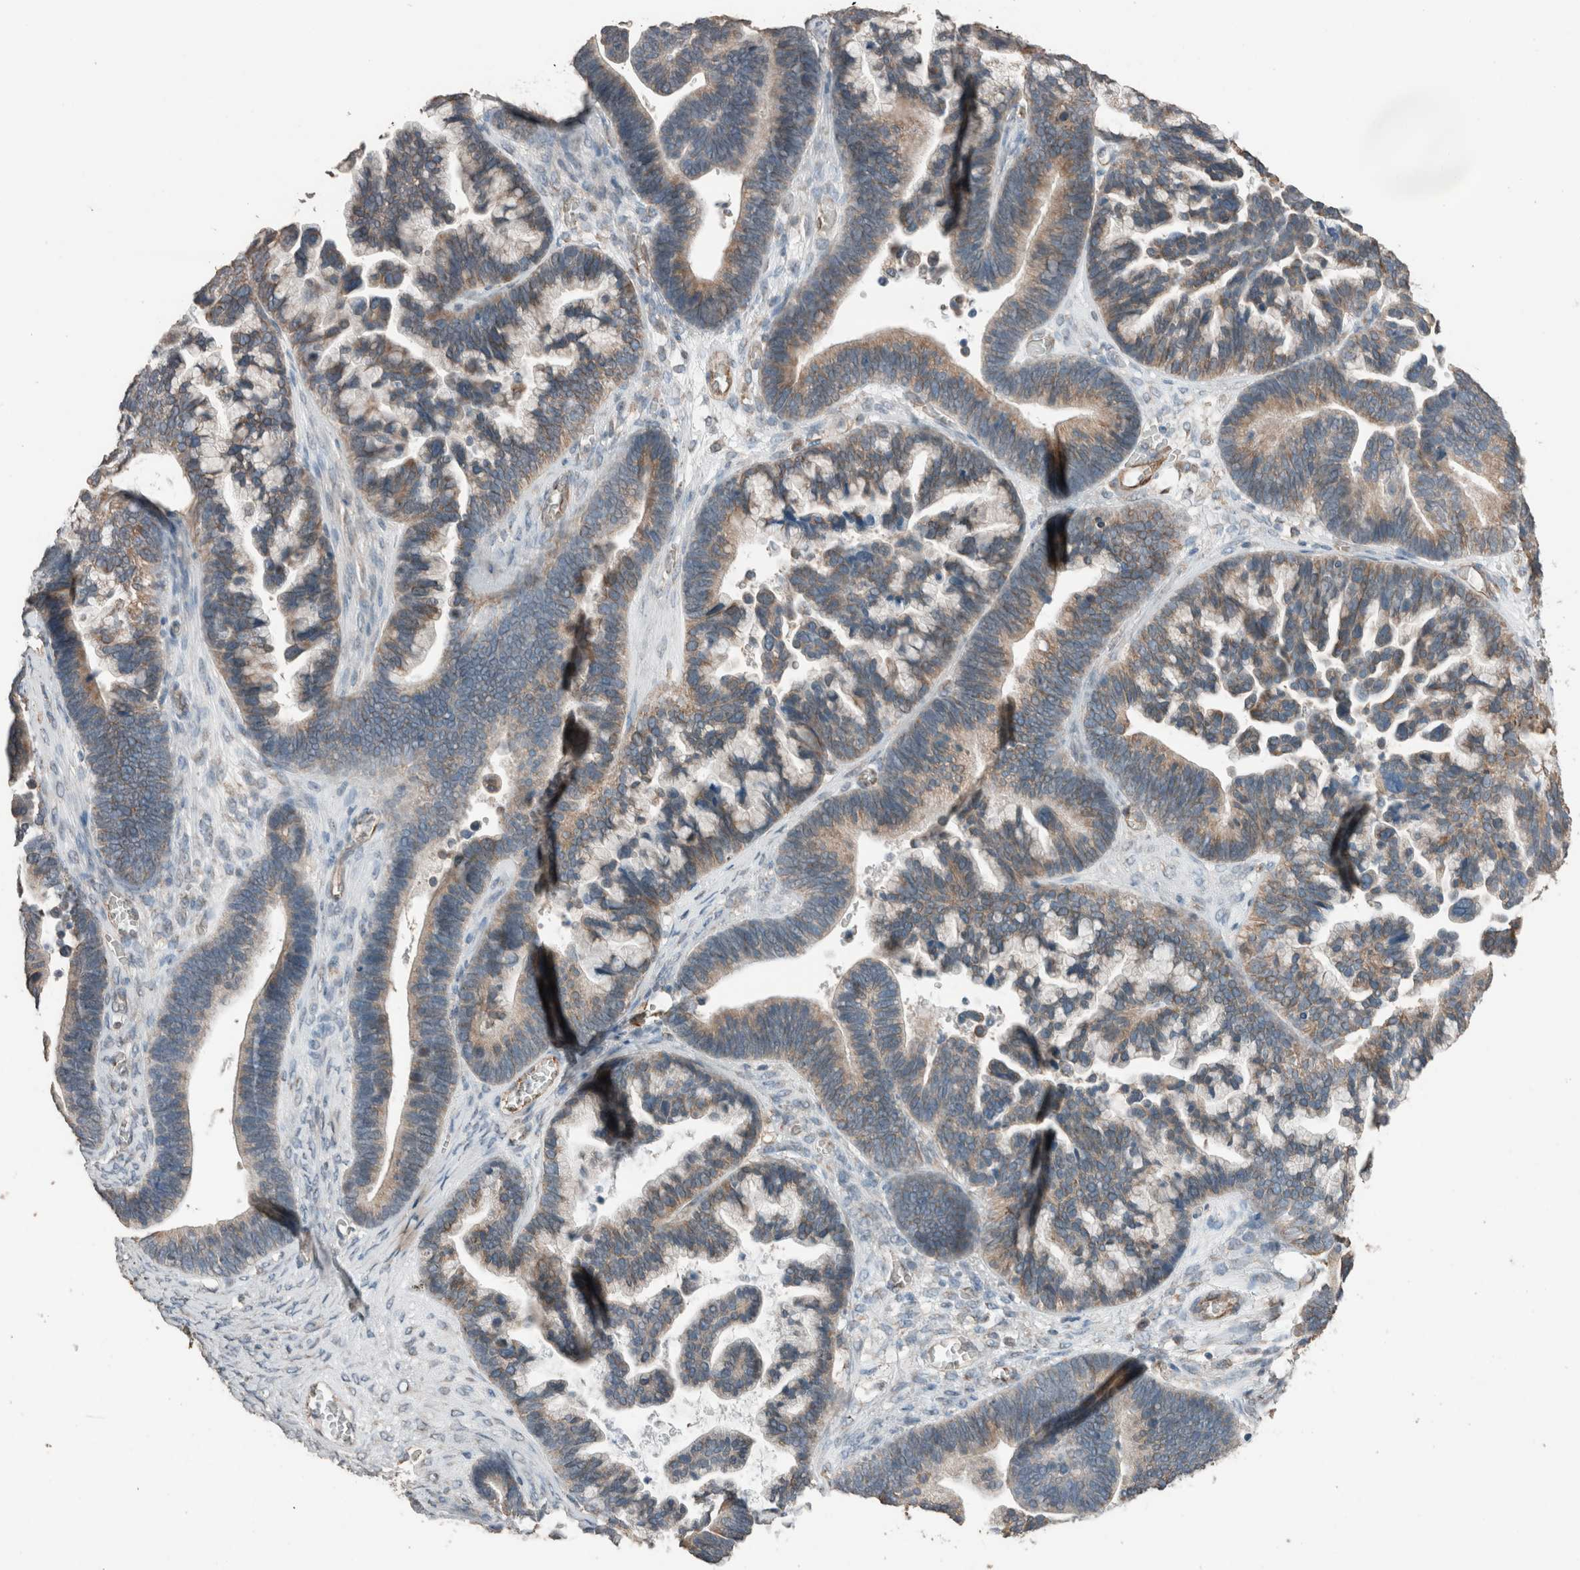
{"staining": {"intensity": "moderate", "quantity": ">75%", "location": "cytoplasmic/membranous"}, "tissue": "ovarian cancer", "cell_type": "Tumor cells", "image_type": "cancer", "snomed": [{"axis": "morphology", "description": "Cystadenocarcinoma, serous, NOS"}, {"axis": "topography", "description": "Ovary"}], "caption": "Immunohistochemistry of human serous cystadenocarcinoma (ovarian) exhibits medium levels of moderate cytoplasmic/membranous positivity in about >75% of tumor cells. The protein is shown in brown color, while the nuclei are stained blue.", "gene": "ACVR2B", "patient": {"sex": "female", "age": 56}}